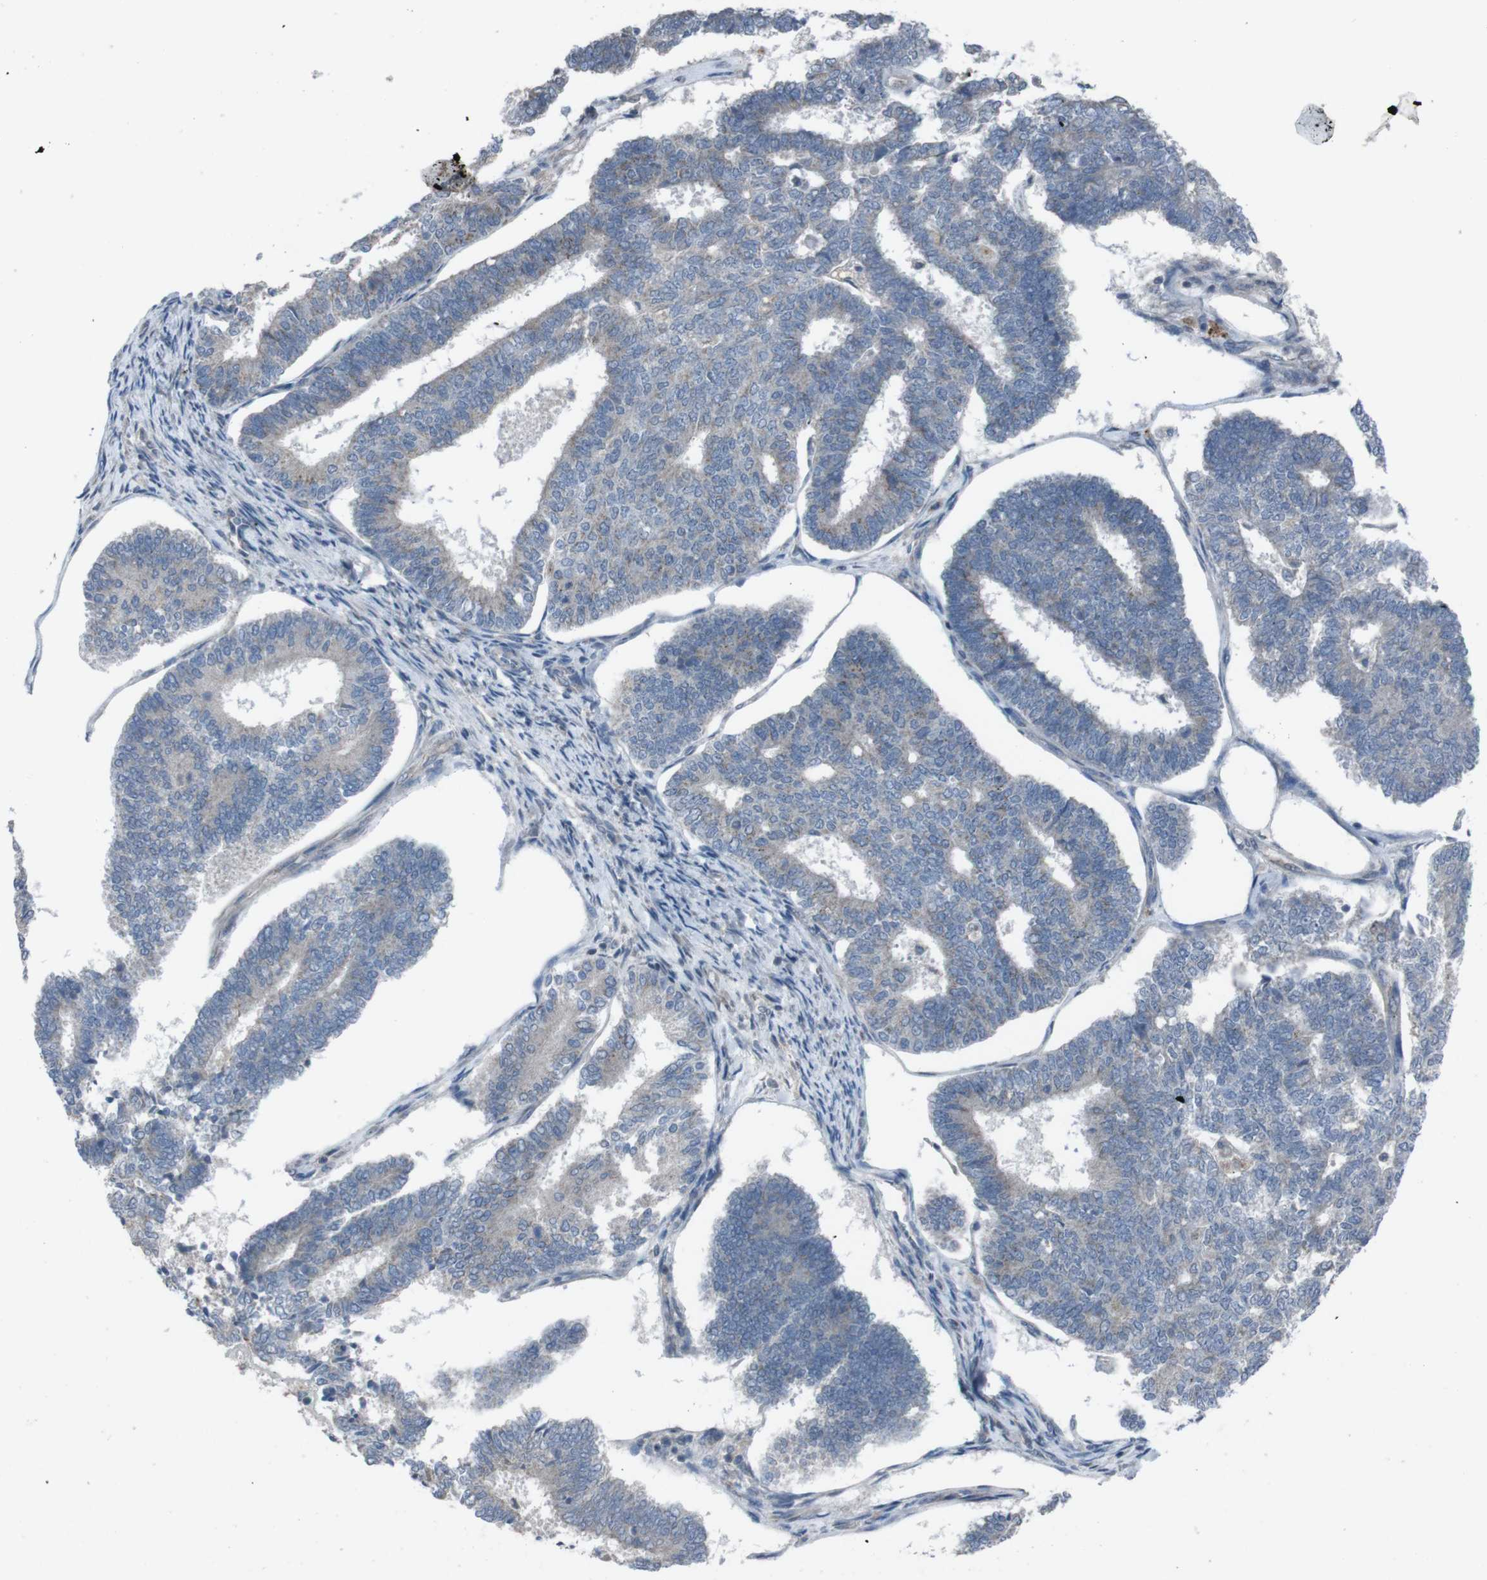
{"staining": {"intensity": "weak", "quantity": "25%-75%", "location": "cytoplasmic/membranous"}, "tissue": "endometrial cancer", "cell_type": "Tumor cells", "image_type": "cancer", "snomed": [{"axis": "morphology", "description": "Adenocarcinoma, NOS"}, {"axis": "topography", "description": "Endometrium"}], "caption": "A high-resolution image shows immunohistochemistry (IHC) staining of endometrial adenocarcinoma, which displays weak cytoplasmic/membranous positivity in approximately 25%-75% of tumor cells.", "gene": "EFNA5", "patient": {"sex": "female", "age": 70}}